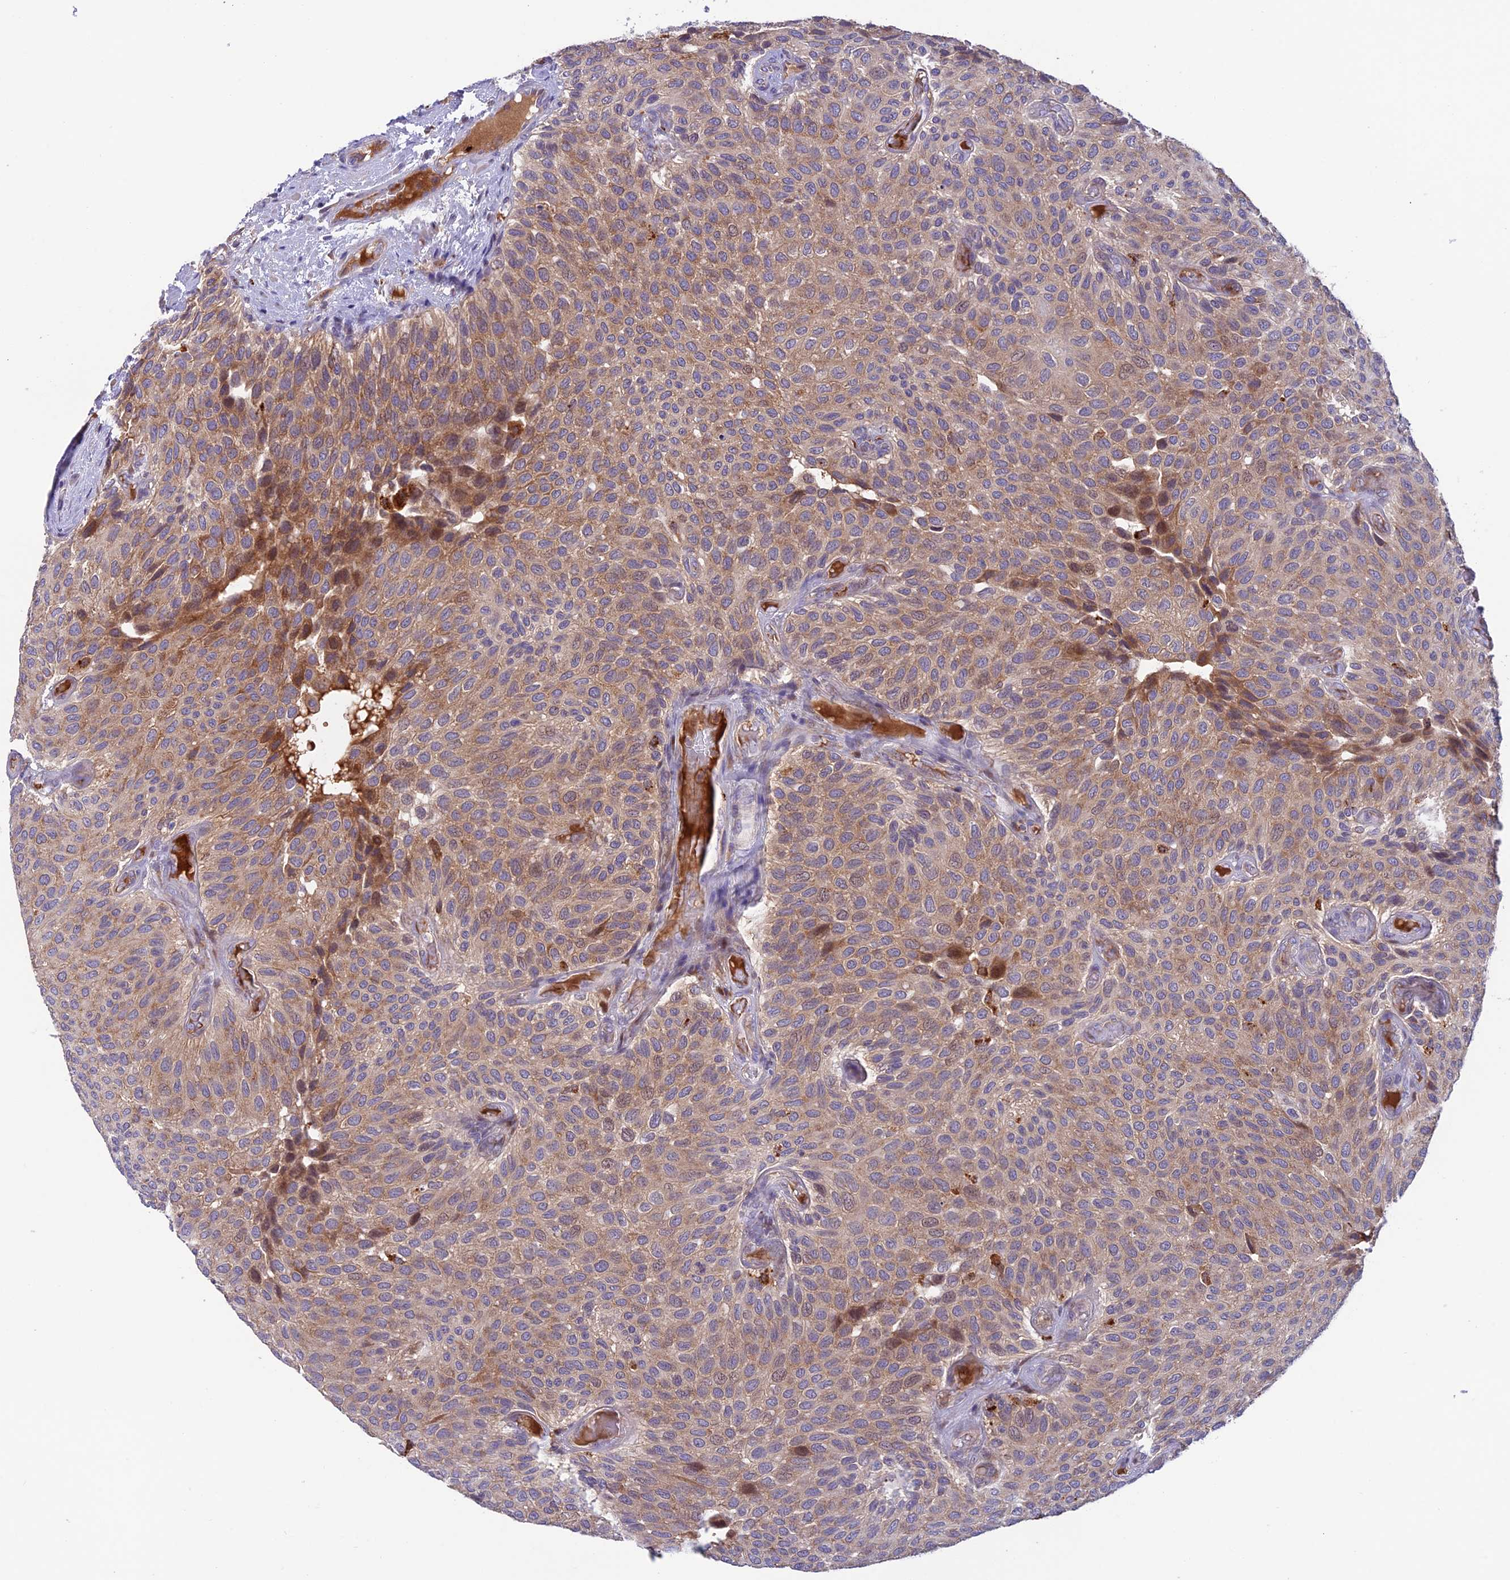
{"staining": {"intensity": "moderate", "quantity": ">75%", "location": "cytoplasmic/membranous"}, "tissue": "urothelial cancer", "cell_type": "Tumor cells", "image_type": "cancer", "snomed": [{"axis": "morphology", "description": "Urothelial carcinoma, Low grade"}, {"axis": "topography", "description": "Urinary bladder"}], "caption": "IHC of human urothelial cancer shows medium levels of moderate cytoplasmic/membranous positivity in about >75% of tumor cells. (IHC, brightfield microscopy, high magnification).", "gene": "ARHGEF18", "patient": {"sex": "male", "age": 89}}